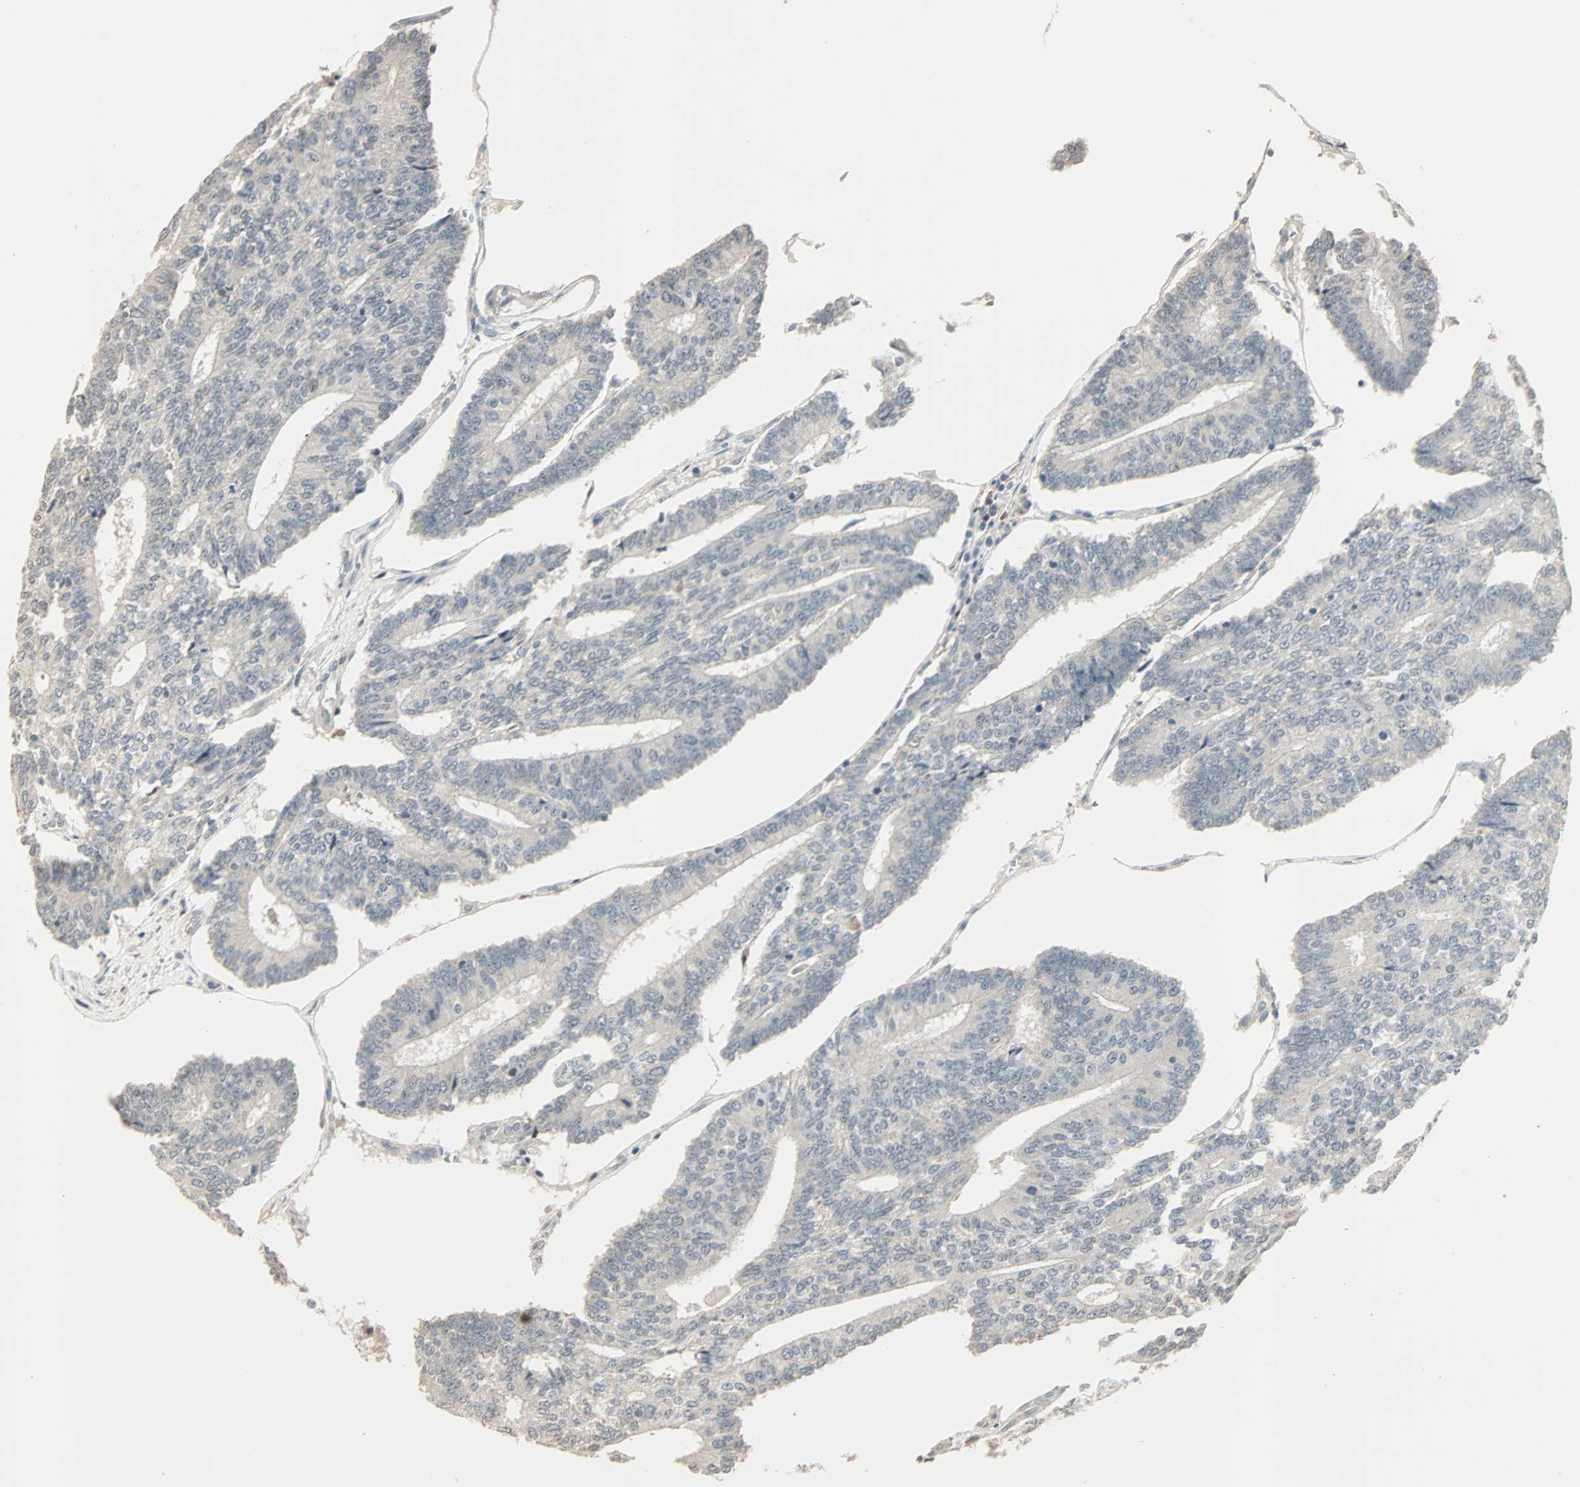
{"staining": {"intensity": "weak", "quantity": "25%-75%", "location": "cytoplasmic/membranous"}, "tissue": "prostate cancer", "cell_type": "Tumor cells", "image_type": "cancer", "snomed": [{"axis": "morphology", "description": "Adenocarcinoma, High grade"}, {"axis": "topography", "description": "Prostate"}], "caption": "Tumor cells demonstrate low levels of weak cytoplasmic/membranous staining in about 25%-75% of cells in adenocarcinoma (high-grade) (prostate).", "gene": "KDM4A", "patient": {"sex": "male", "age": 55}}